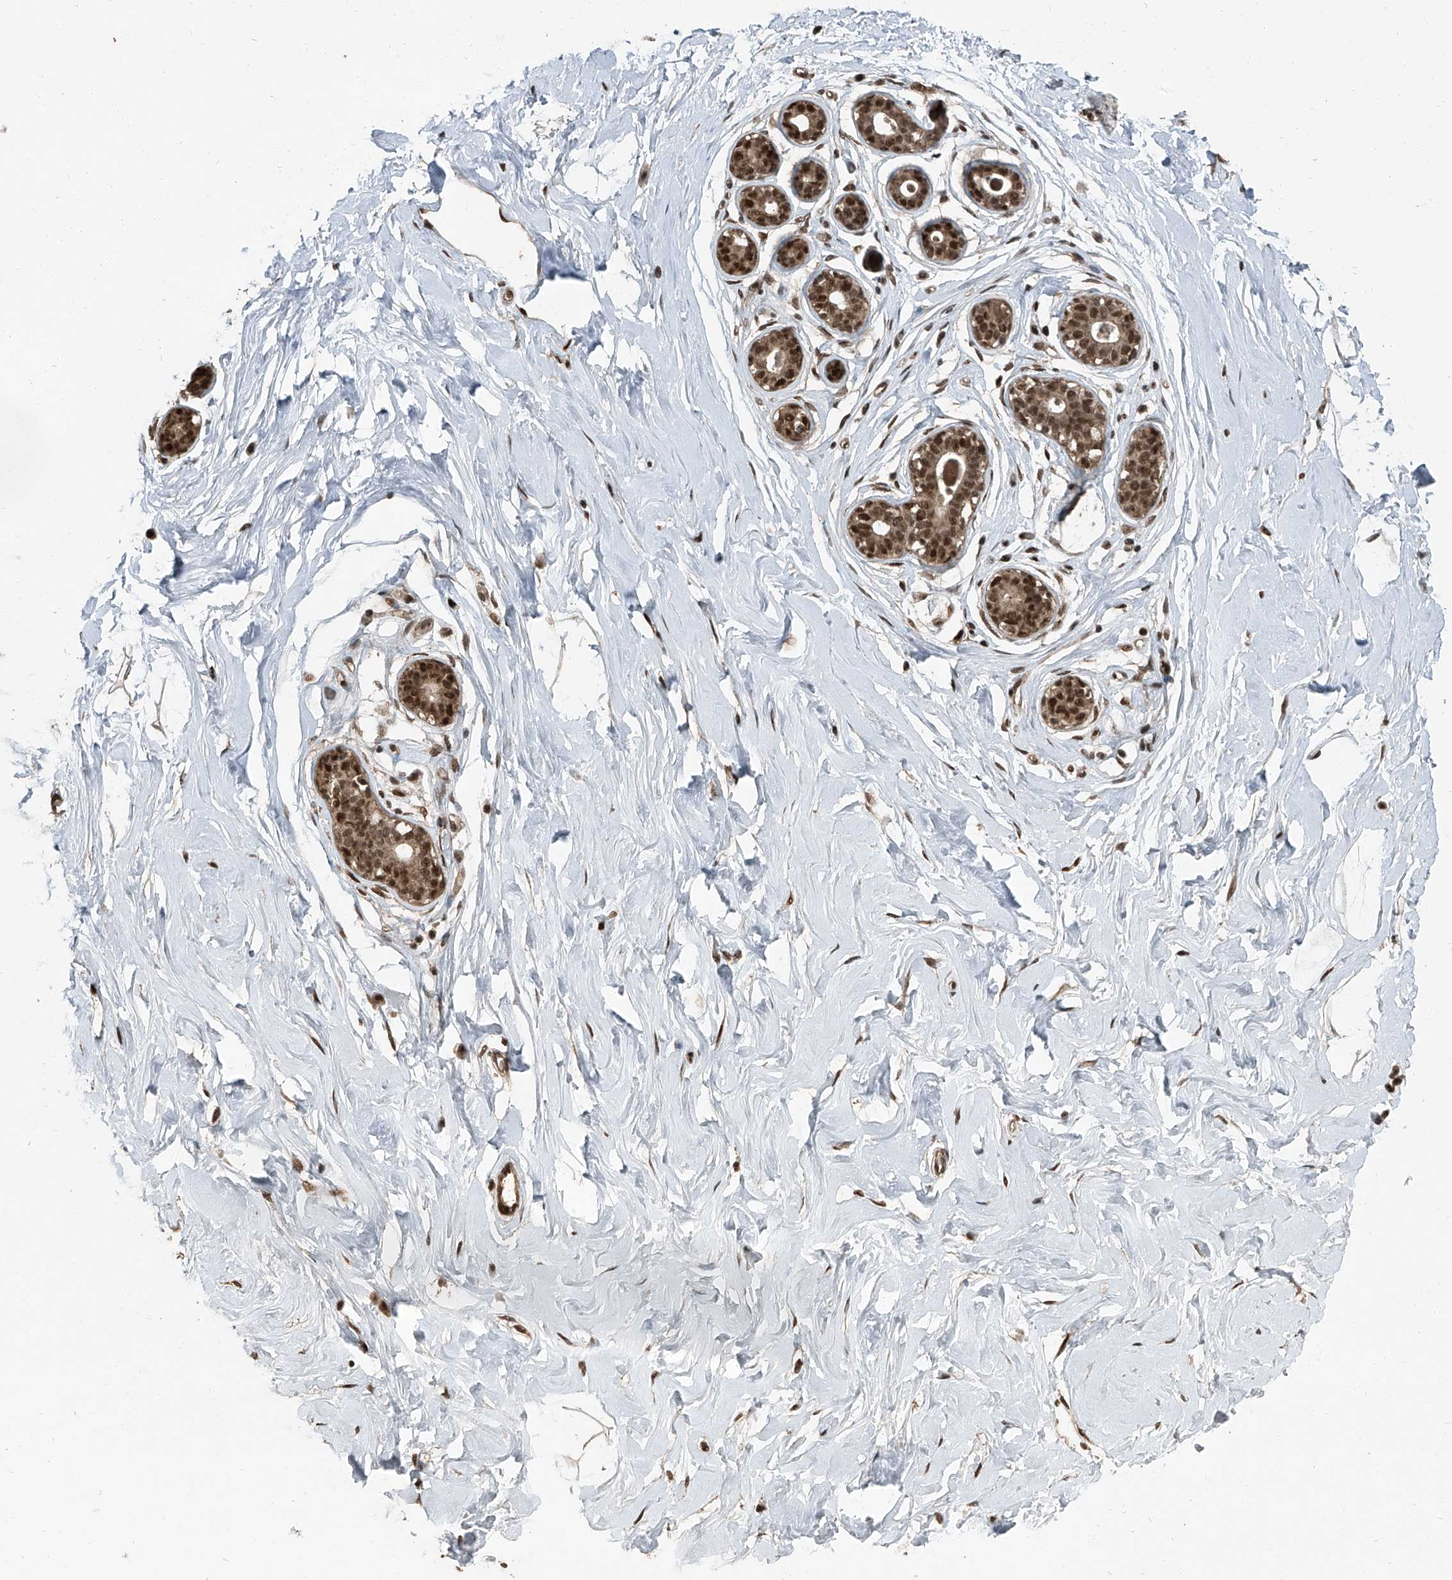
{"staining": {"intensity": "weak", "quantity": "25%-75%", "location": "cytoplasmic/membranous"}, "tissue": "breast", "cell_type": "Adipocytes", "image_type": "normal", "snomed": [{"axis": "morphology", "description": "Normal tissue, NOS"}, {"axis": "morphology", "description": "Adenoma, NOS"}, {"axis": "topography", "description": "Breast"}], "caption": "Protein expression analysis of benign human breast reveals weak cytoplasmic/membranous positivity in approximately 25%-75% of adipocytes. (brown staining indicates protein expression, while blue staining denotes nuclei).", "gene": "ZNF570", "patient": {"sex": "female", "age": 23}}